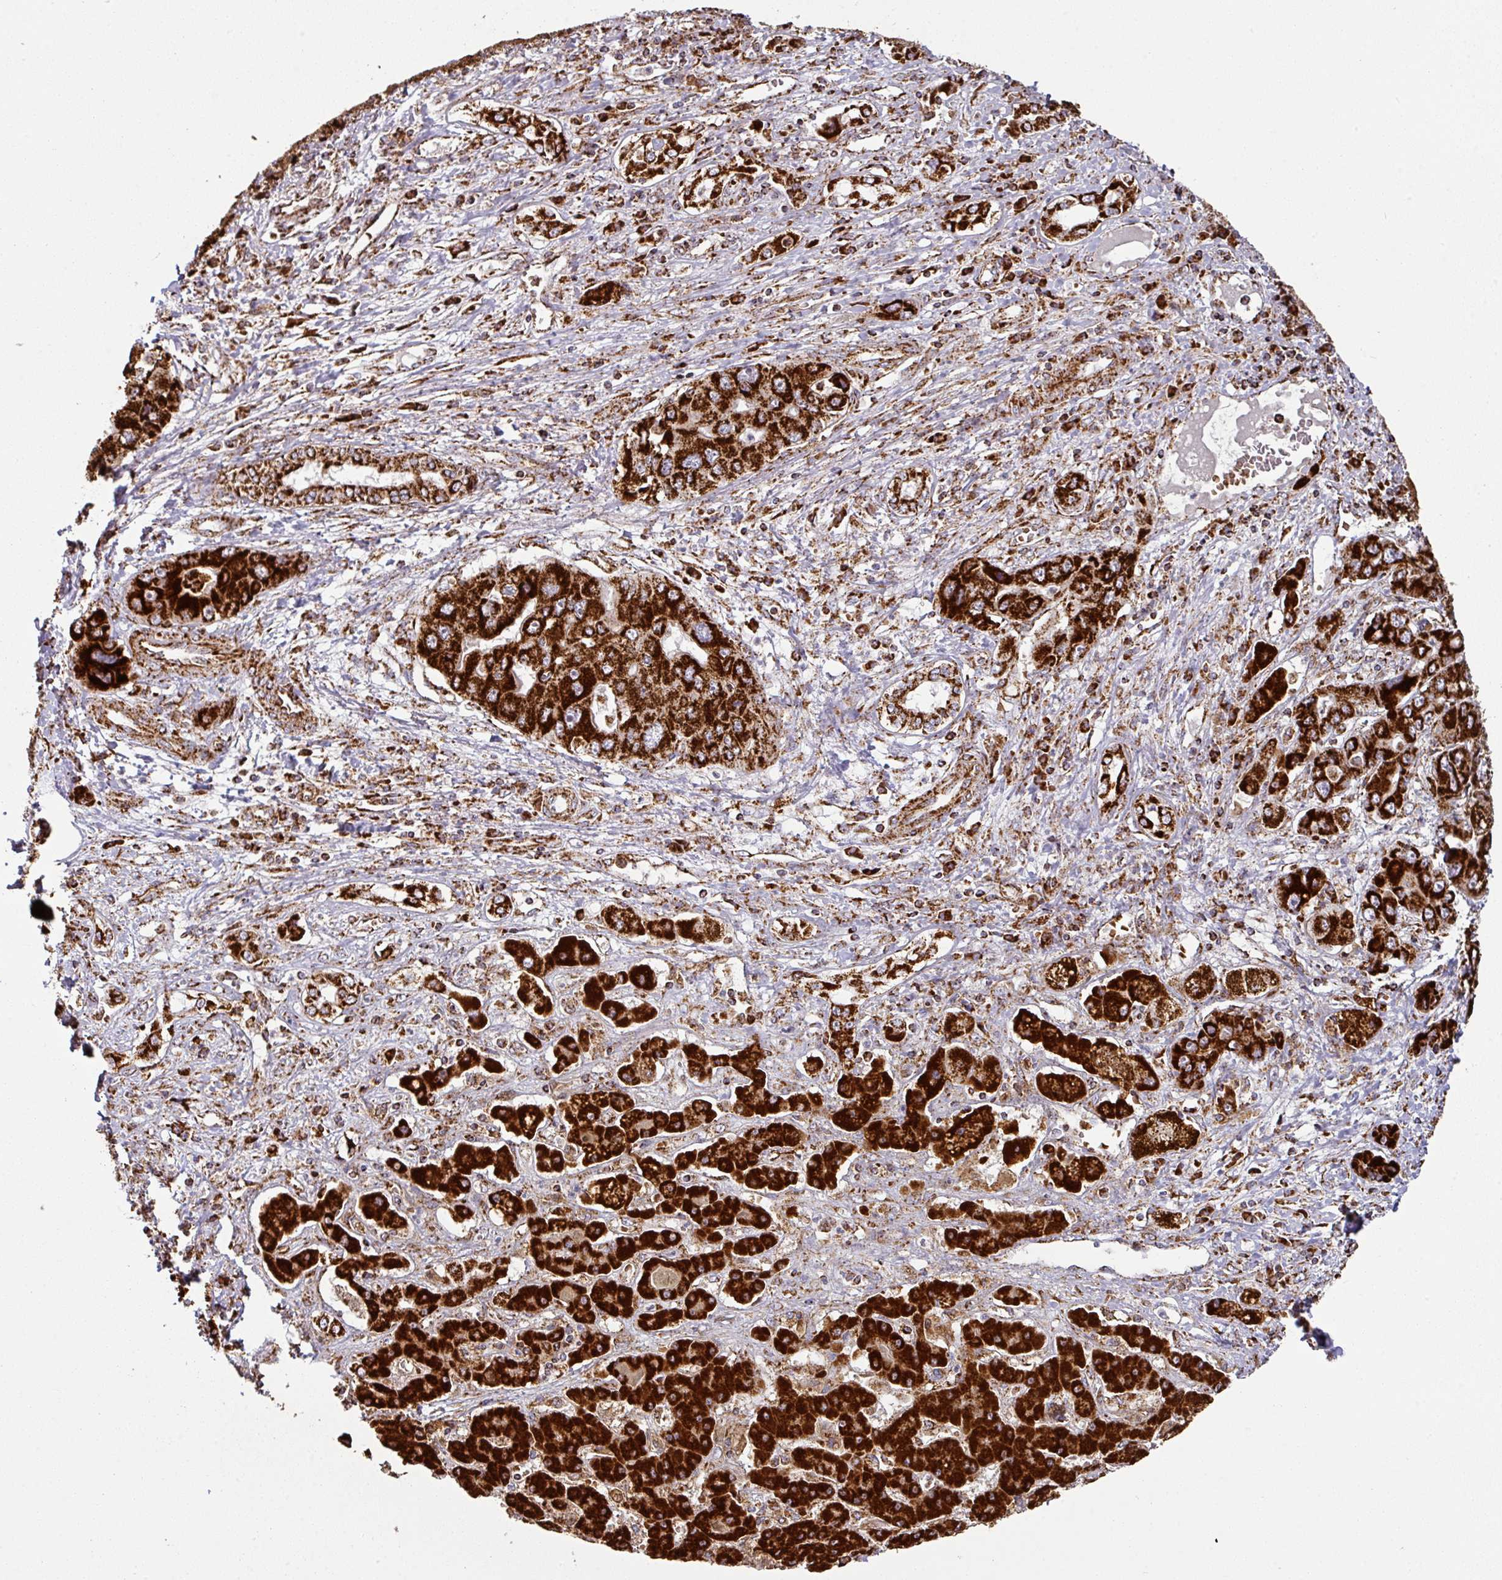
{"staining": {"intensity": "strong", "quantity": ">75%", "location": "cytoplasmic/membranous"}, "tissue": "liver cancer", "cell_type": "Tumor cells", "image_type": "cancer", "snomed": [{"axis": "morphology", "description": "Cholangiocarcinoma"}, {"axis": "topography", "description": "Liver"}], "caption": "A high-resolution image shows immunohistochemistry staining of liver cholangiocarcinoma, which shows strong cytoplasmic/membranous expression in about >75% of tumor cells. (IHC, brightfield microscopy, high magnification).", "gene": "TRAP1", "patient": {"sex": "male", "age": 67}}